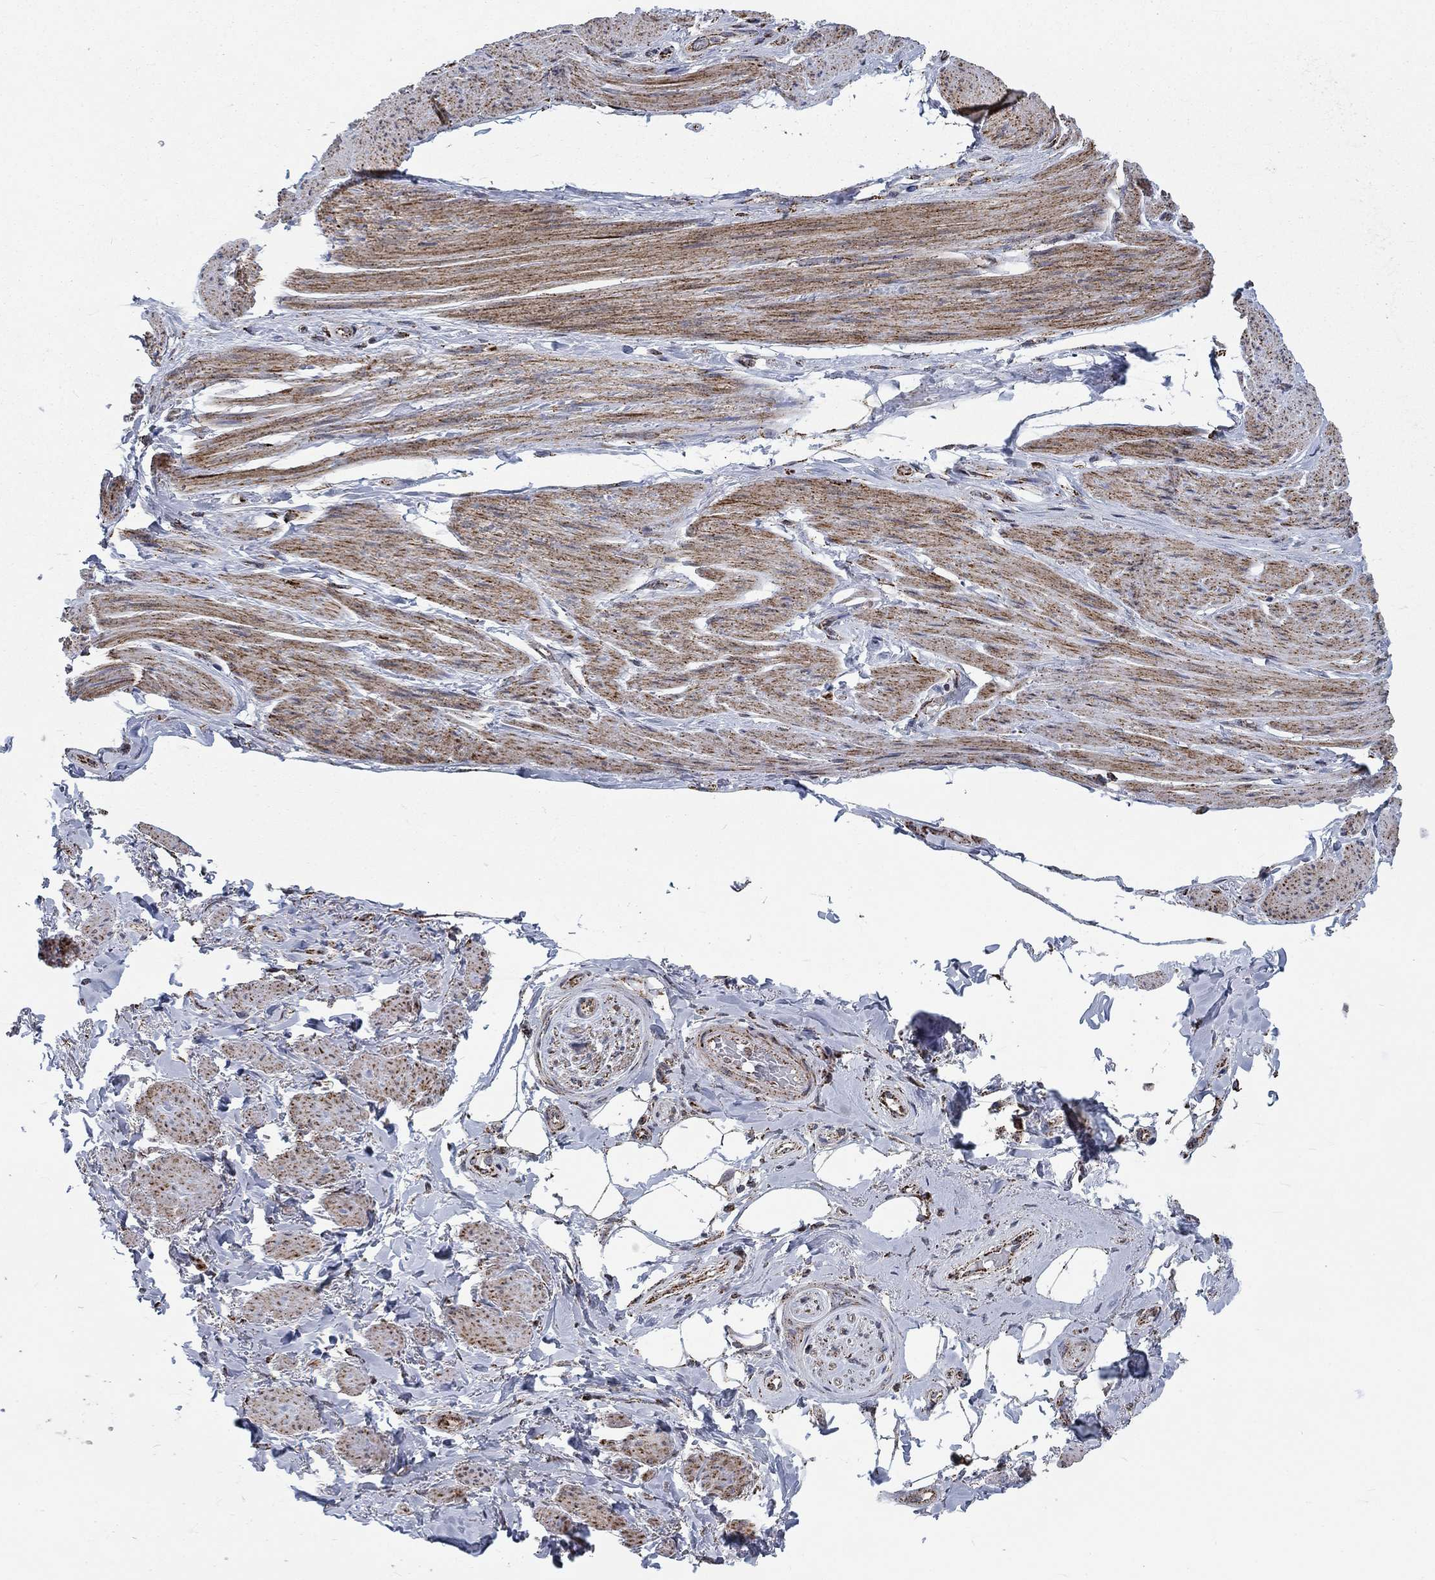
{"staining": {"intensity": "negative", "quantity": "none", "location": "none"}, "tissue": "soft tissue", "cell_type": "Fibroblasts", "image_type": "normal", "snomed": [{"axis": "morphology", "description": "Normal tissue, NOS"}, {"axis": "topography", "description": "Skeletal muscle"}, {"axis": "topography", "description": "Anal"}, {"axis": "topography", "description": "Peripheral nerve tissue"}], "caption": "Immunohistochemistry (IHC) of normal human soft tissue reveals no positivity in fibroblasts.", "gene": "MOAP1", "patient": {"sex": "male", "age": 53}}